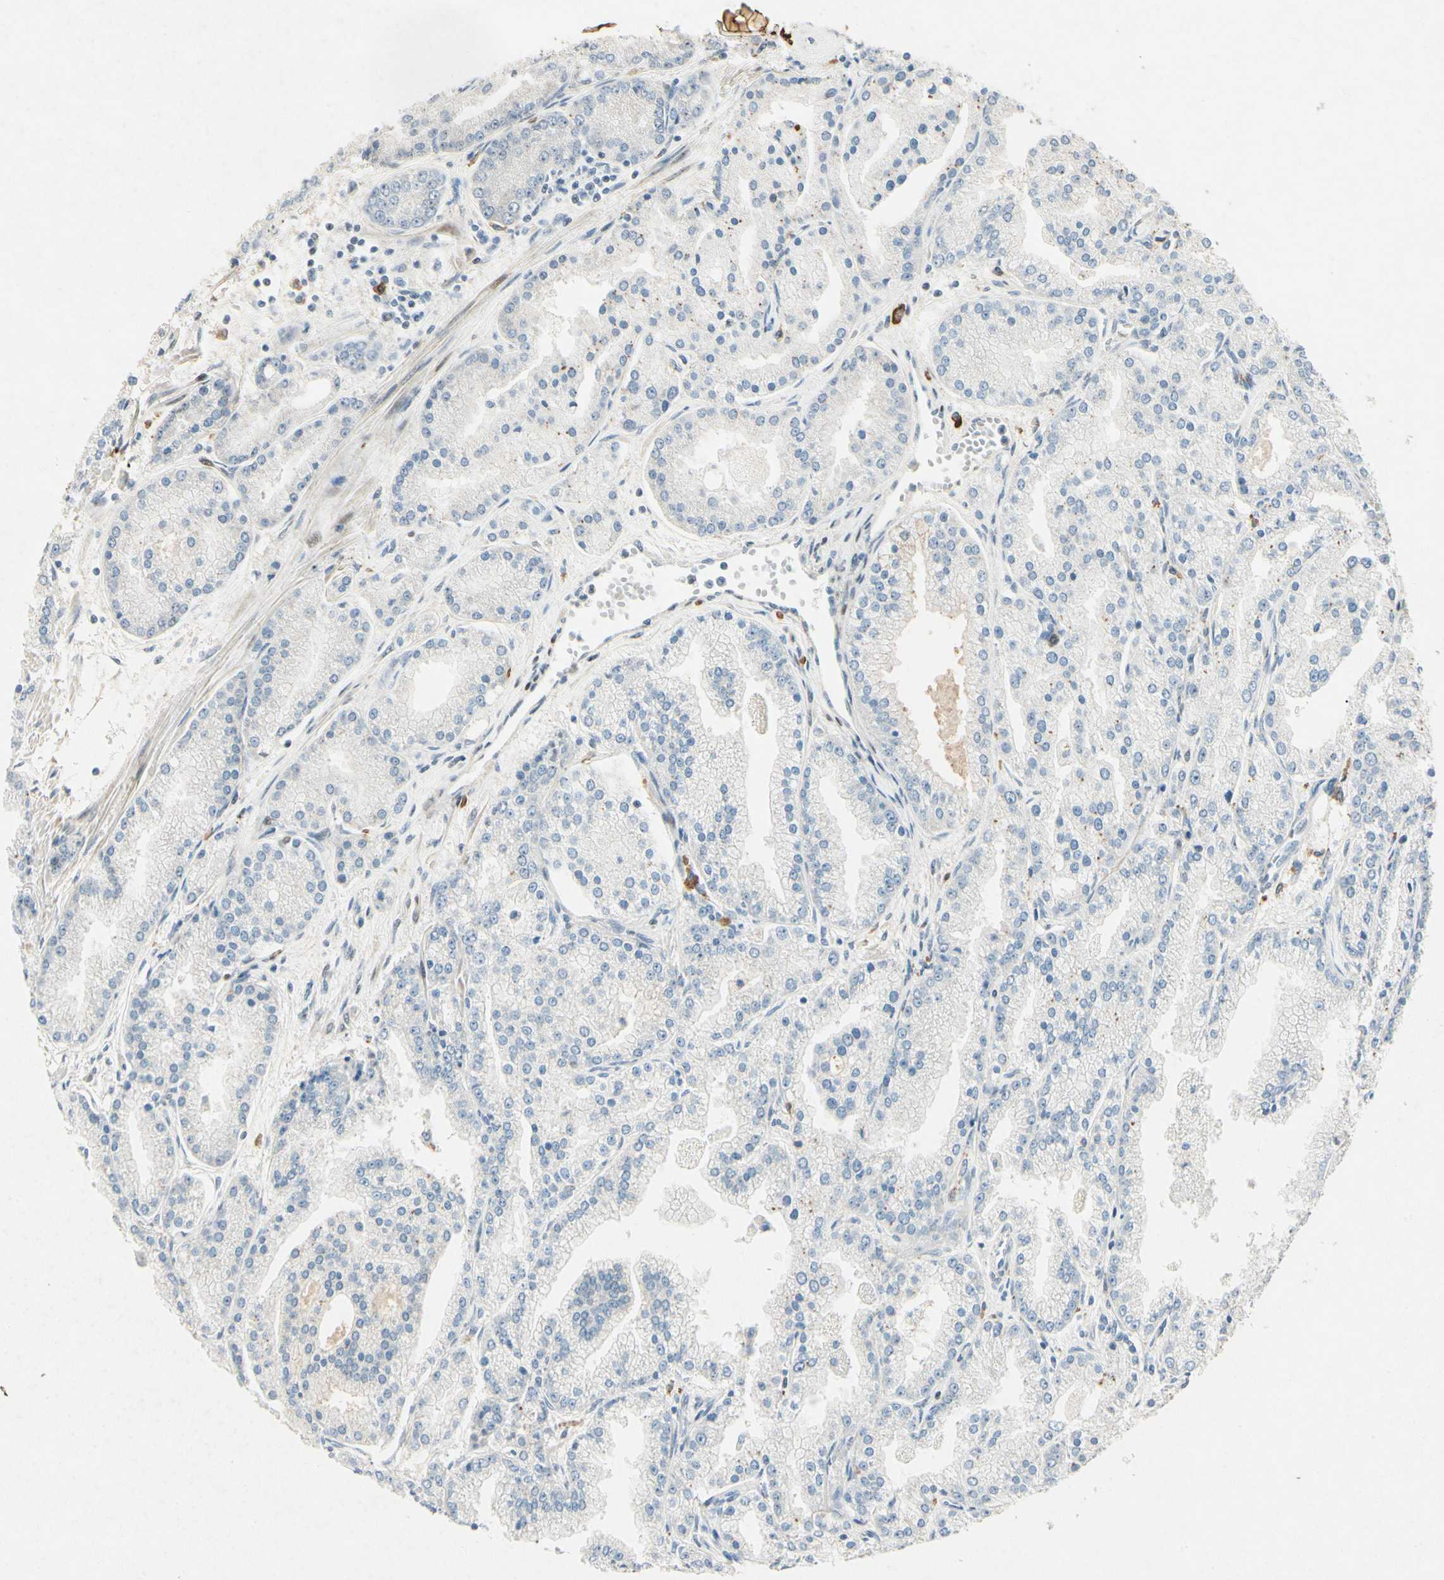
{"staining": {"intensity": "negative", "quantity": "none", "location": "none"}, "tissue": "prostate cancer", "cell_type": "Tumor cells", "image_type": "cancer", "snomed": [{"axis": "morphology", "description": "Adenocarcinoma, High grade"}, {"axis": "topography", "description": "Prostate"}], "caption": "High magnification brightfield microscopy of prostate cancer (adenocarcinoma (high-grade)) stained with DAB (3,3'-diaminobenzidine) (brown) and counterstained with hematoxylin (blue): tumor cells show no significant positivity. (DAB (3,3'-diaminobenzidine) immunohistochemistry with hematoxylin counter stain).", "gene": "HSPA1B", "patient": {"sex": "male", "age": 61}}